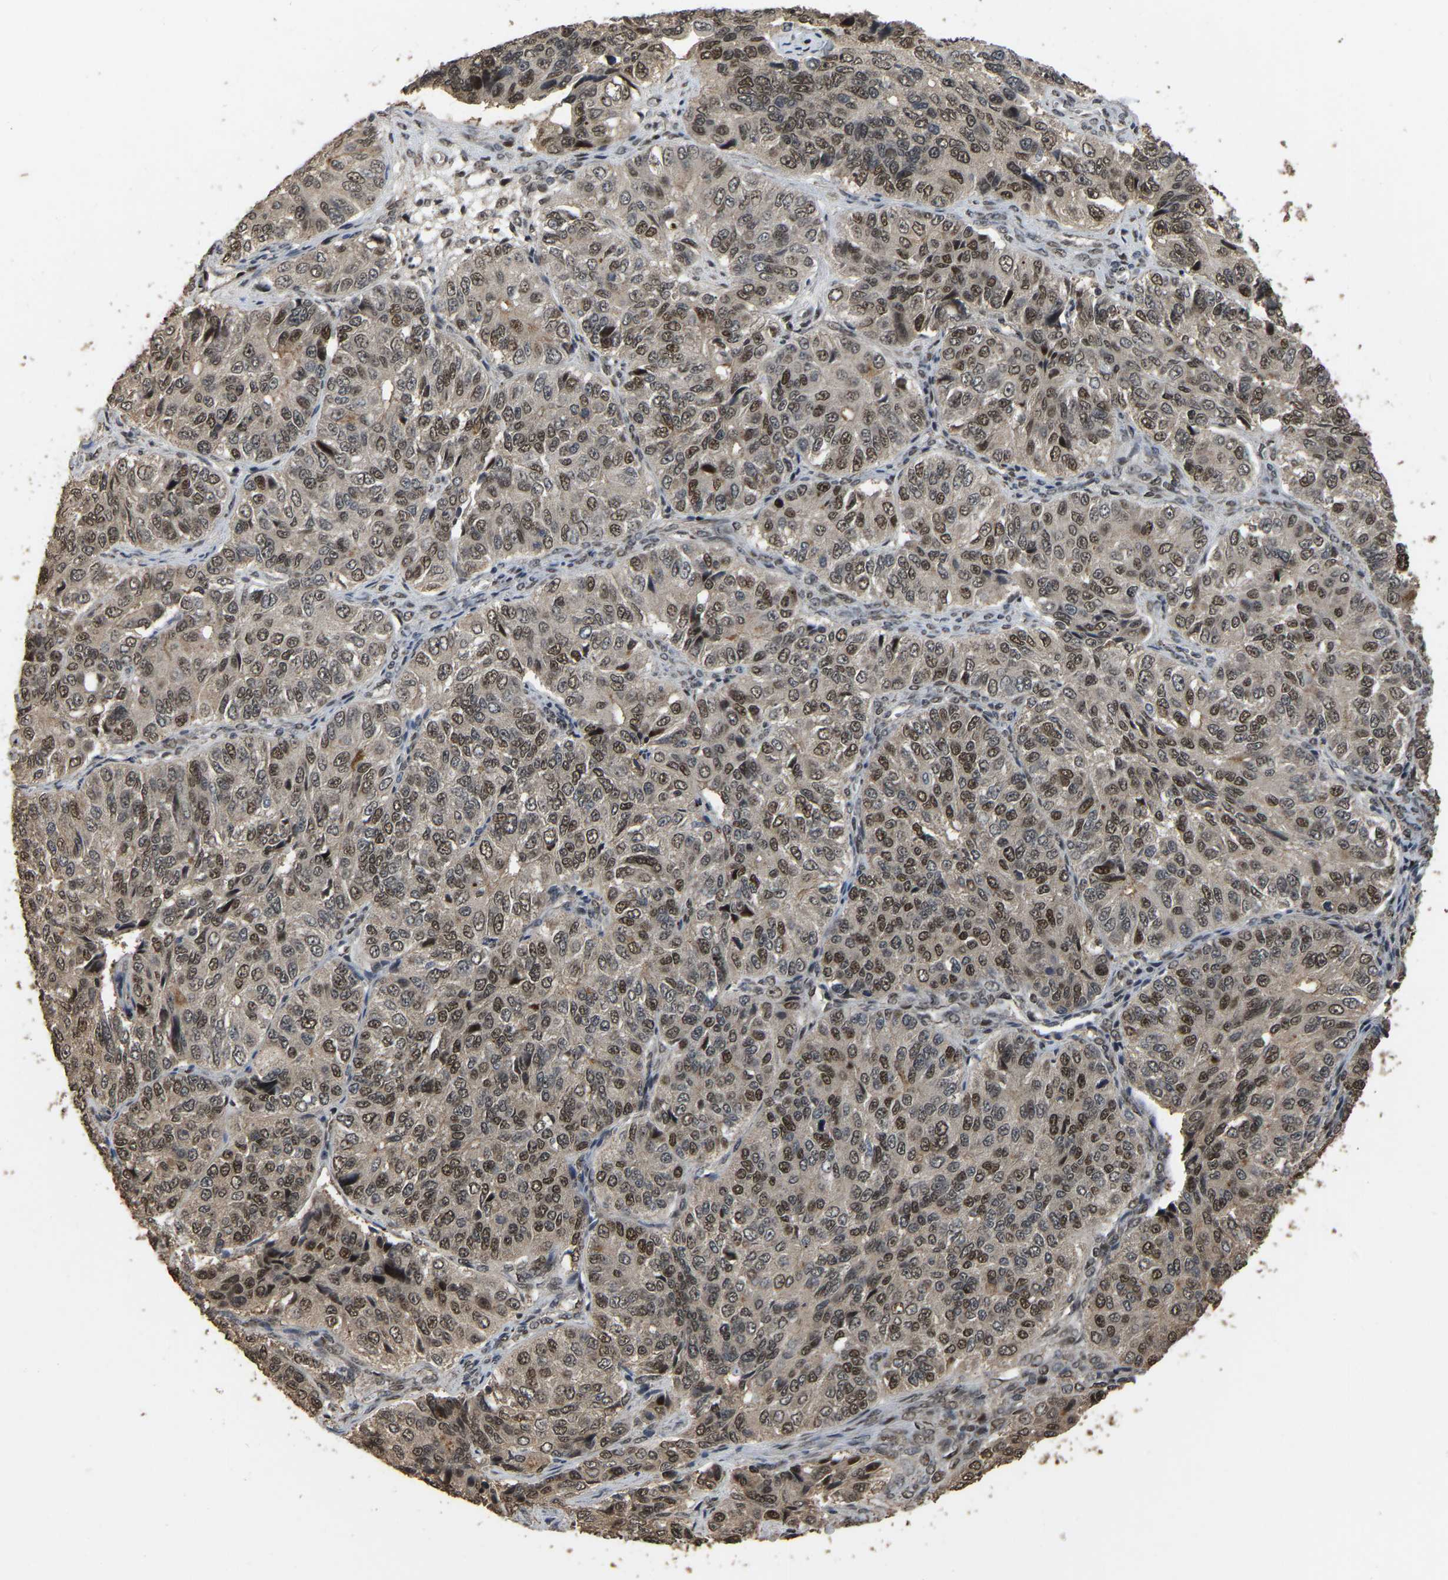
{"staining": {"intensity": "moderate", "quantity": ">75%", "location": "nuclear"}, "tissue": "ovarian cancer", "cell_type": "Tumor cells", "image_type": "cancer", "snomed": [{"axis": "morphology", "description": "Carcinoma, endometroid"}, {"axis": "topography", "description": "Ovary"}], "caption": "Human endometroid carcinoma (ovarian) stained for a protein (brown) shows moderate nuclear positive expression in approximately >75% of tumor cells.", "gene": "ARHGAP23", "patient": {"sex": "female", "age": 51}}